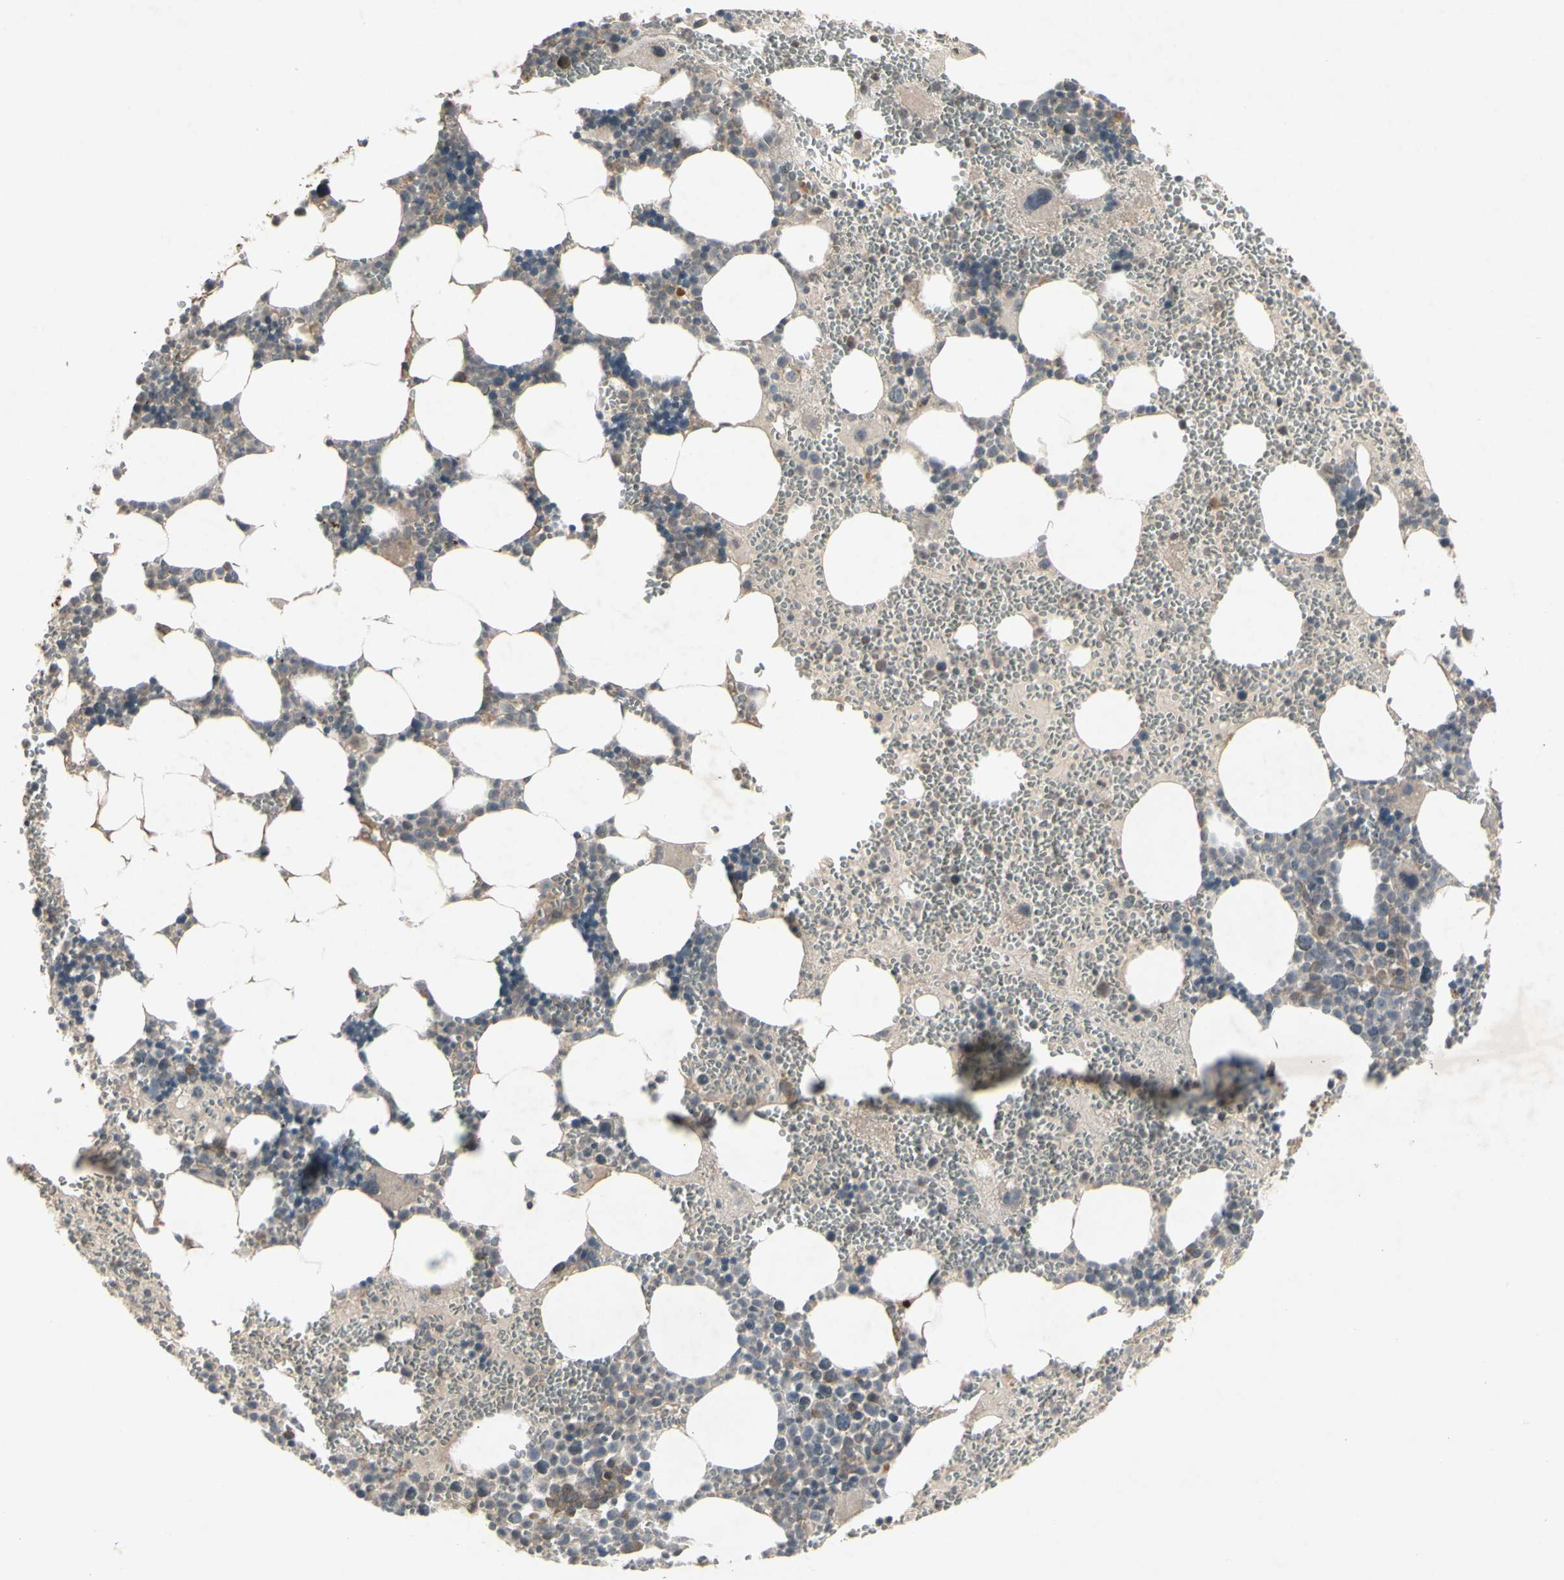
{"staining": {"intensity": "weak", "quantity": "<25%", "location": "cytoplasmic/membranous"}, "tissue": "bone marrow", "cell_type": "Hematopoietic cells", "image_type": "normal", "snomed": [{"axis": "morphology", "description": "Normal tissue, NOS"}, {"axis": "morphology", "description": "Inflammation, NOS"}, {"axis": "topography", "description": "Bone marrow"}], "caption": "IHC image of unremarkable bone marrow stained for a protein (brown), which demonstrates no positivity in hematopoietic cells. Nuclei are stained in blue.", "gene": "JAG1", "patient": {"sex": "female", "age": 76}}